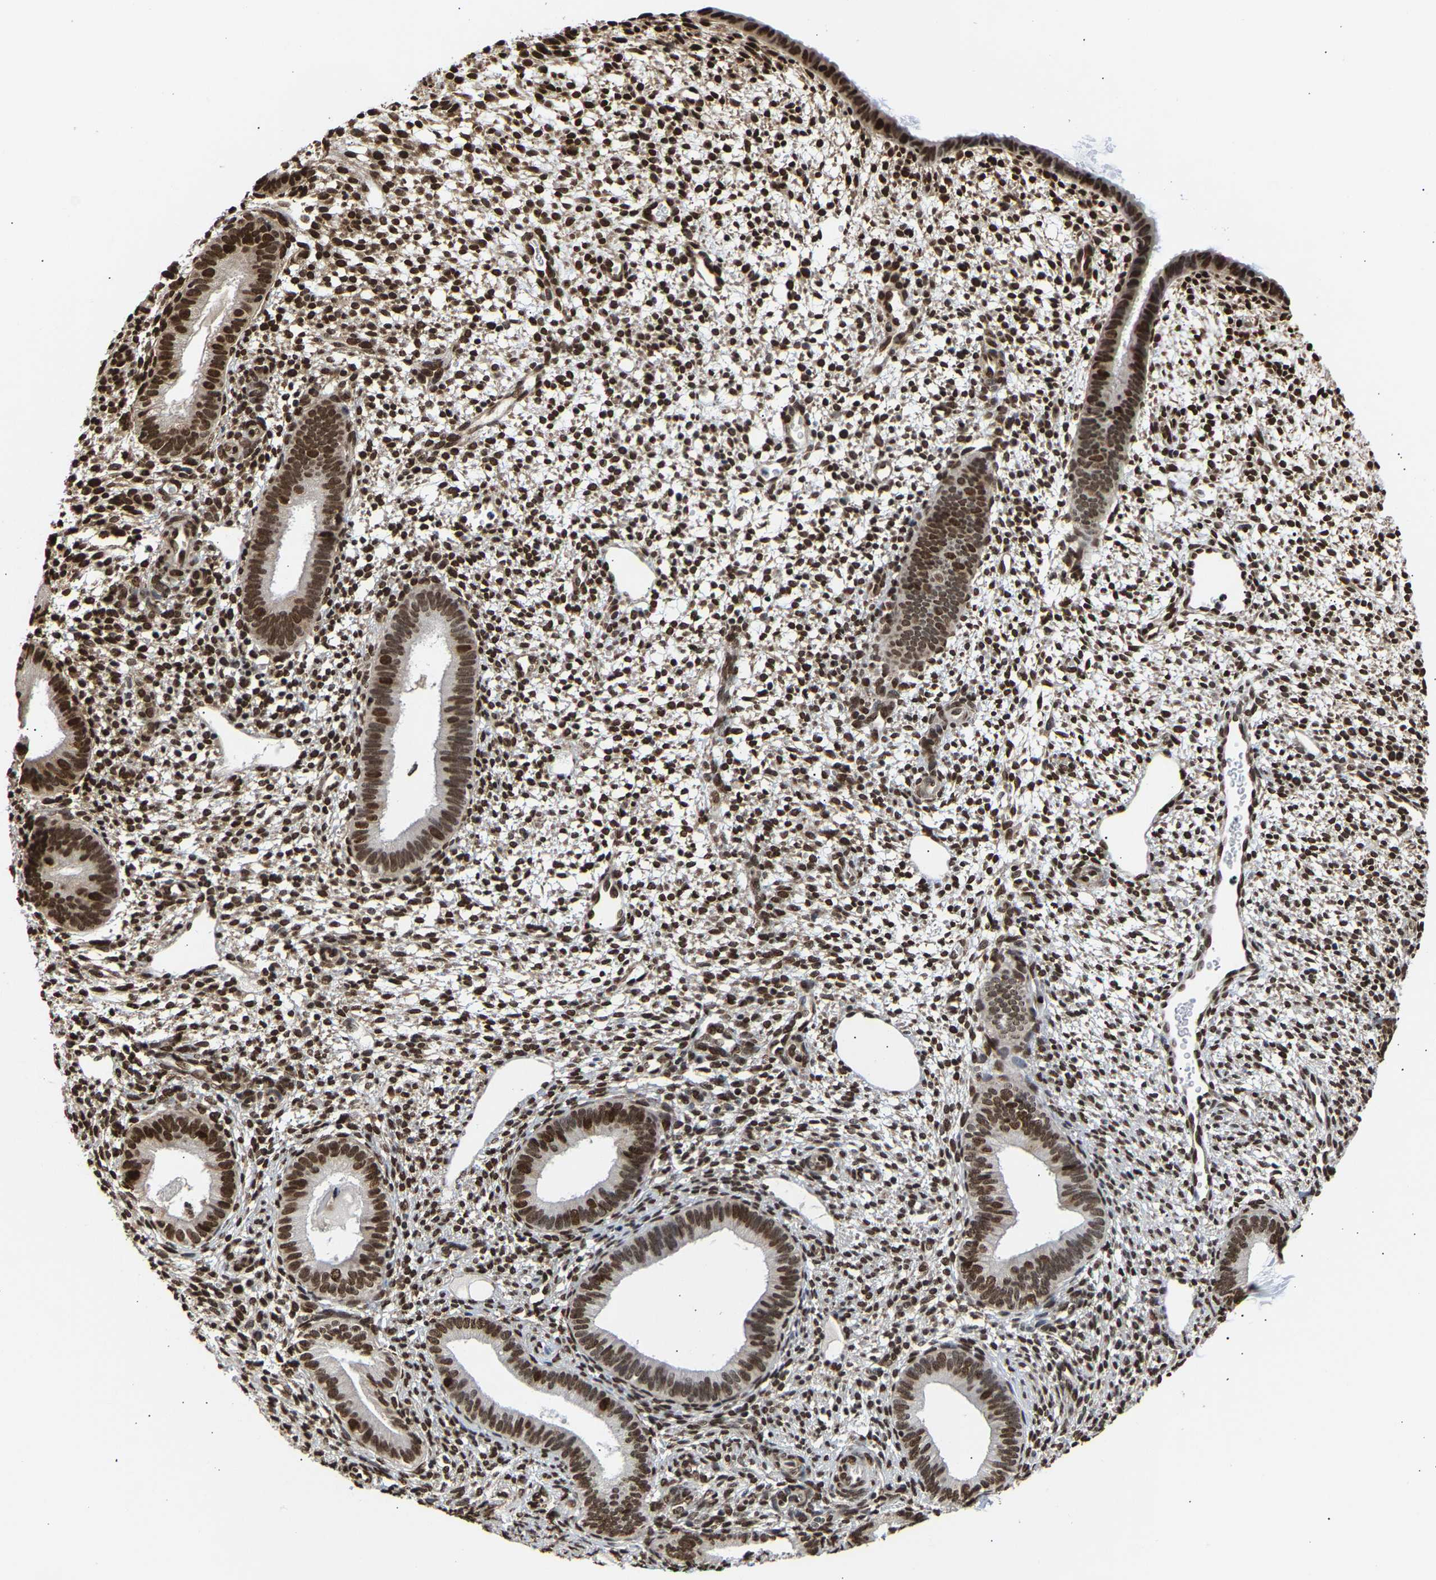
{"staining": {"intensity": "strong", "quantity": ">75%", "location": "nuclear"}, "tissue": "endometrium", "cell_type": "Cells in endometrial stroma", "image_type": "normal", "snomed": [{"axis": "morphology", "description": "Normal tissue, NOS"}, {"axis": "topography", "description": "Endometrium"}], "caption": "DAB (3,3'-diaminobenzidine) immunohistochemical staining of unremarkable human endometrium demonstrates strong nuclear protein expression in approximately >75% of cells in endometrial stroma.", "gene": "PSIP1", "patient": {"sex": "female", "age": 46}}